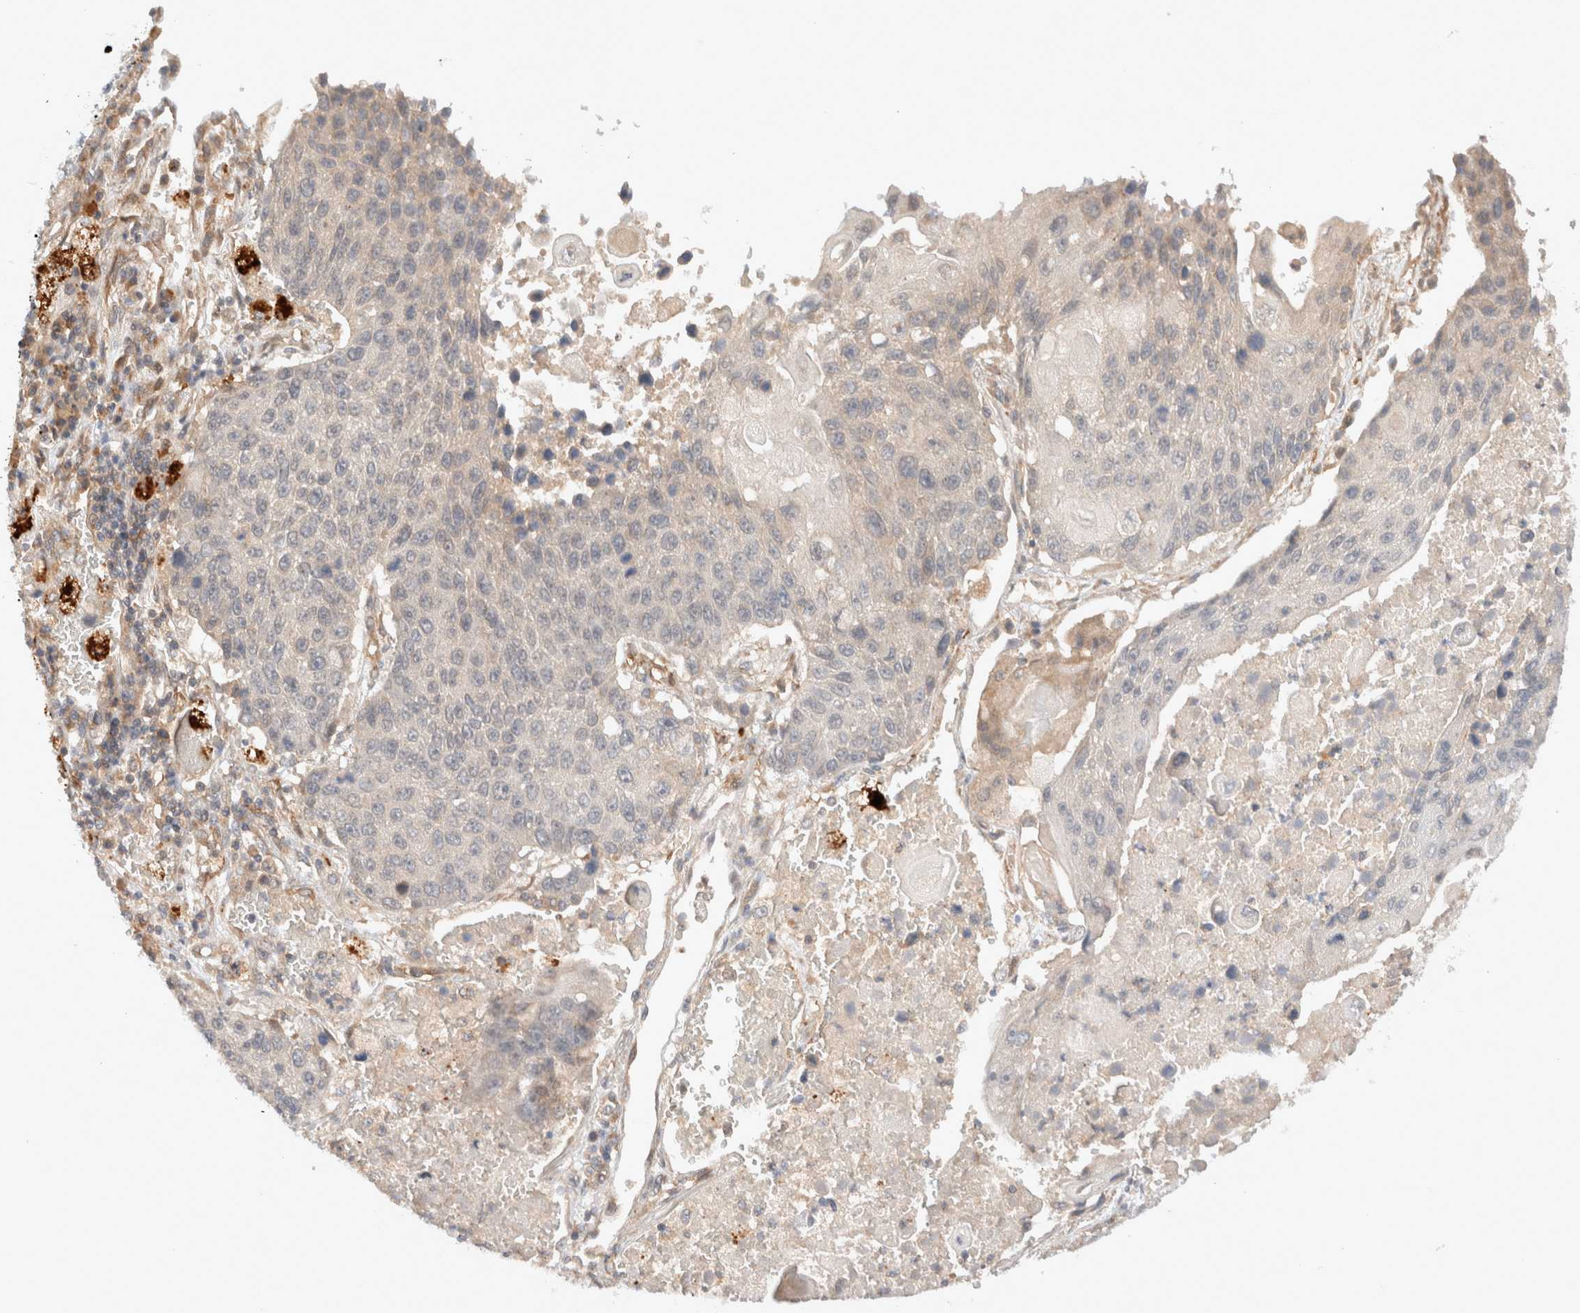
{"staining": {"intensity": "negative", "quantity": "none", "location": "none"}, "tissue": "lung cancer", "cell_type": "Tumor cells", "image_type": "cancer", "snomed": [{"axis": "morphology", "description": "Squamous cell carcinoma, NOS"}, {"axis": "topography", "description": "Lung"}], "caption": "This is an IHC image of human lung squamous cell carcinoma. There is no expression in tumor cells.", "gene": "KLHL20", "patient": {"sex": "male", "age": 61}}